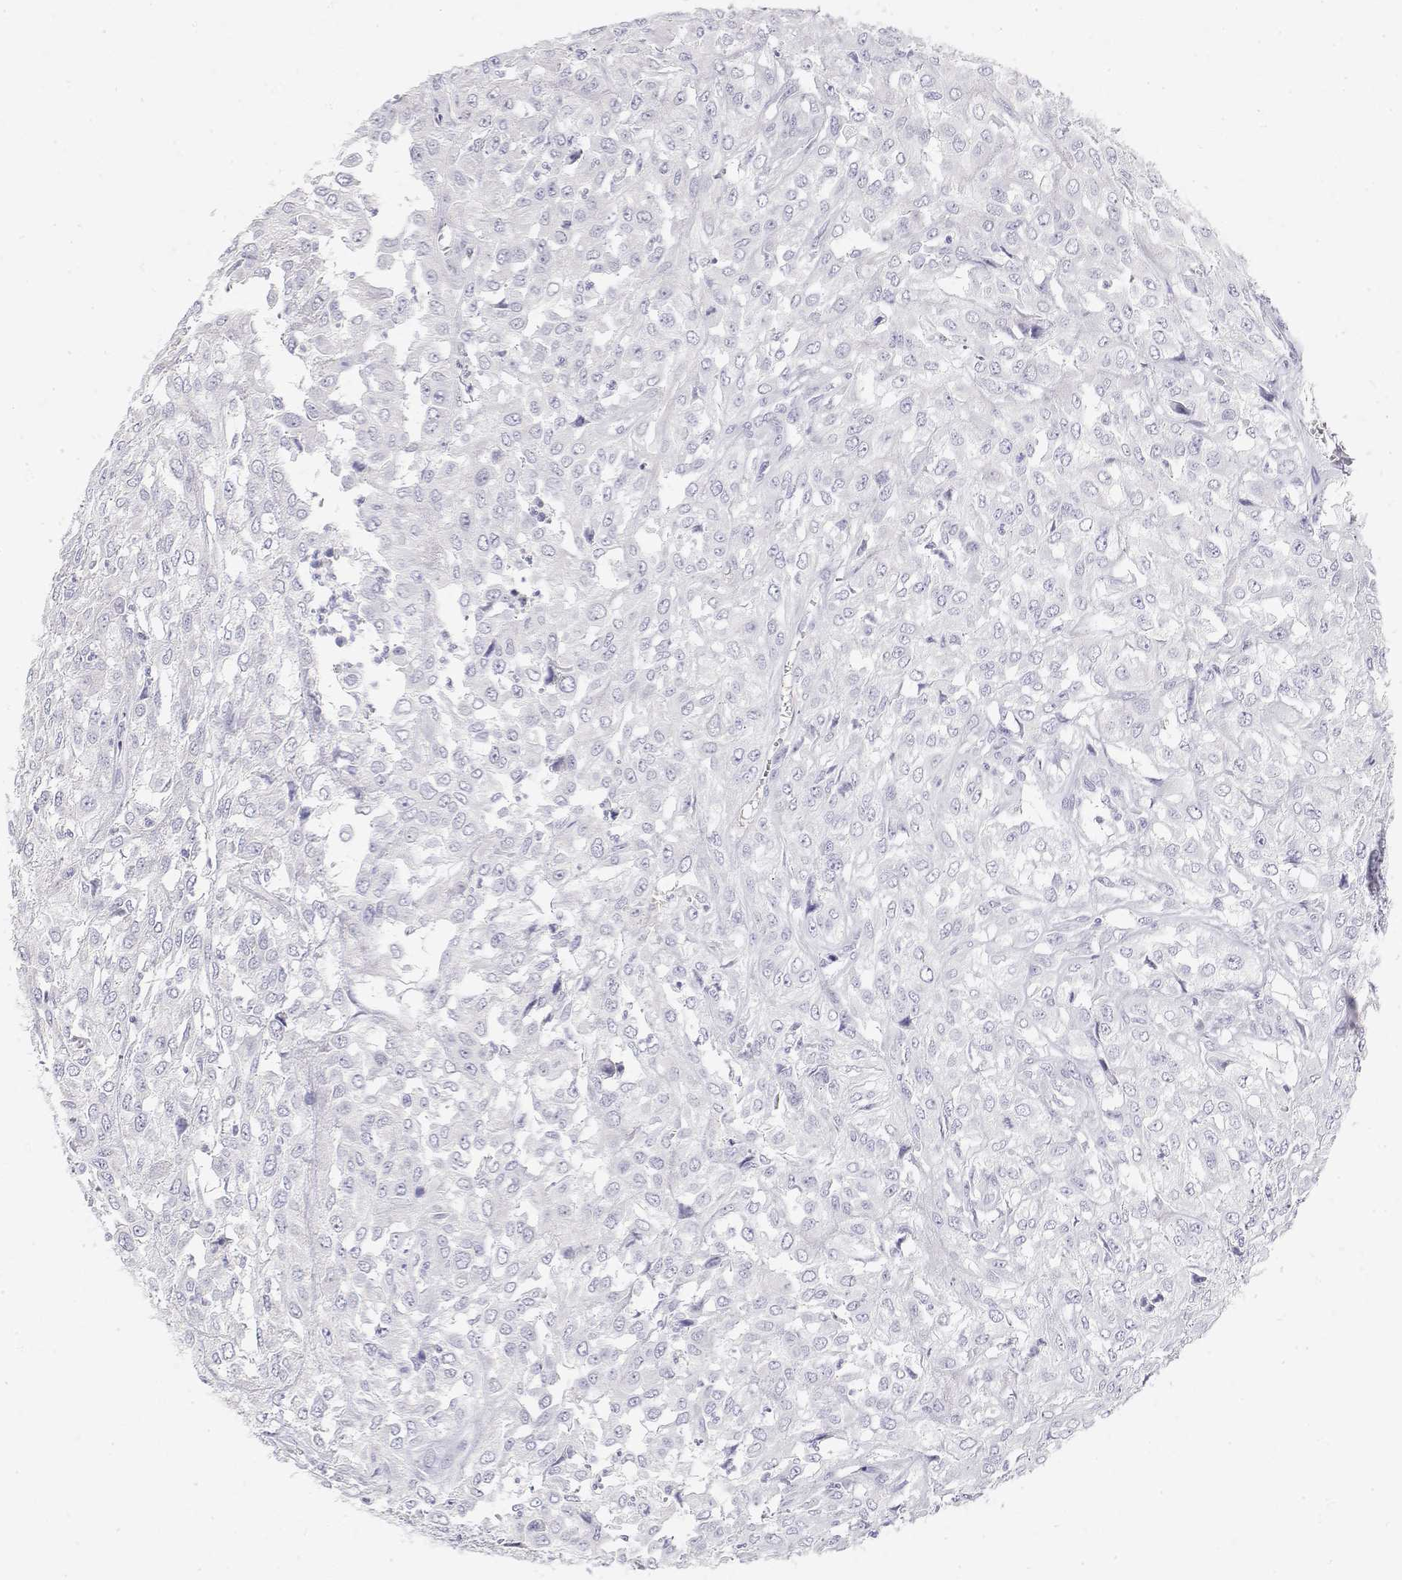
{"staining": {"intensity": "negative", "quantity": "none", "location": "none"}, "tissue": "urothelial cancer", "cell_type": "Tumor cells", "image_type": "cancer", "snomed": [{"axis": "morphology", "description": "Urothelial carcinoma, High grade"}, {"axis": "topography", "description": "Urinary bladder"}], "caption": "Human high-grade urothelial carcinoma stained for a protein using immunohistochemistry (IHC) reveals no staining in tumor cells.", "gene": "MISP", "patient": {"sex": "male", "age": 67}}